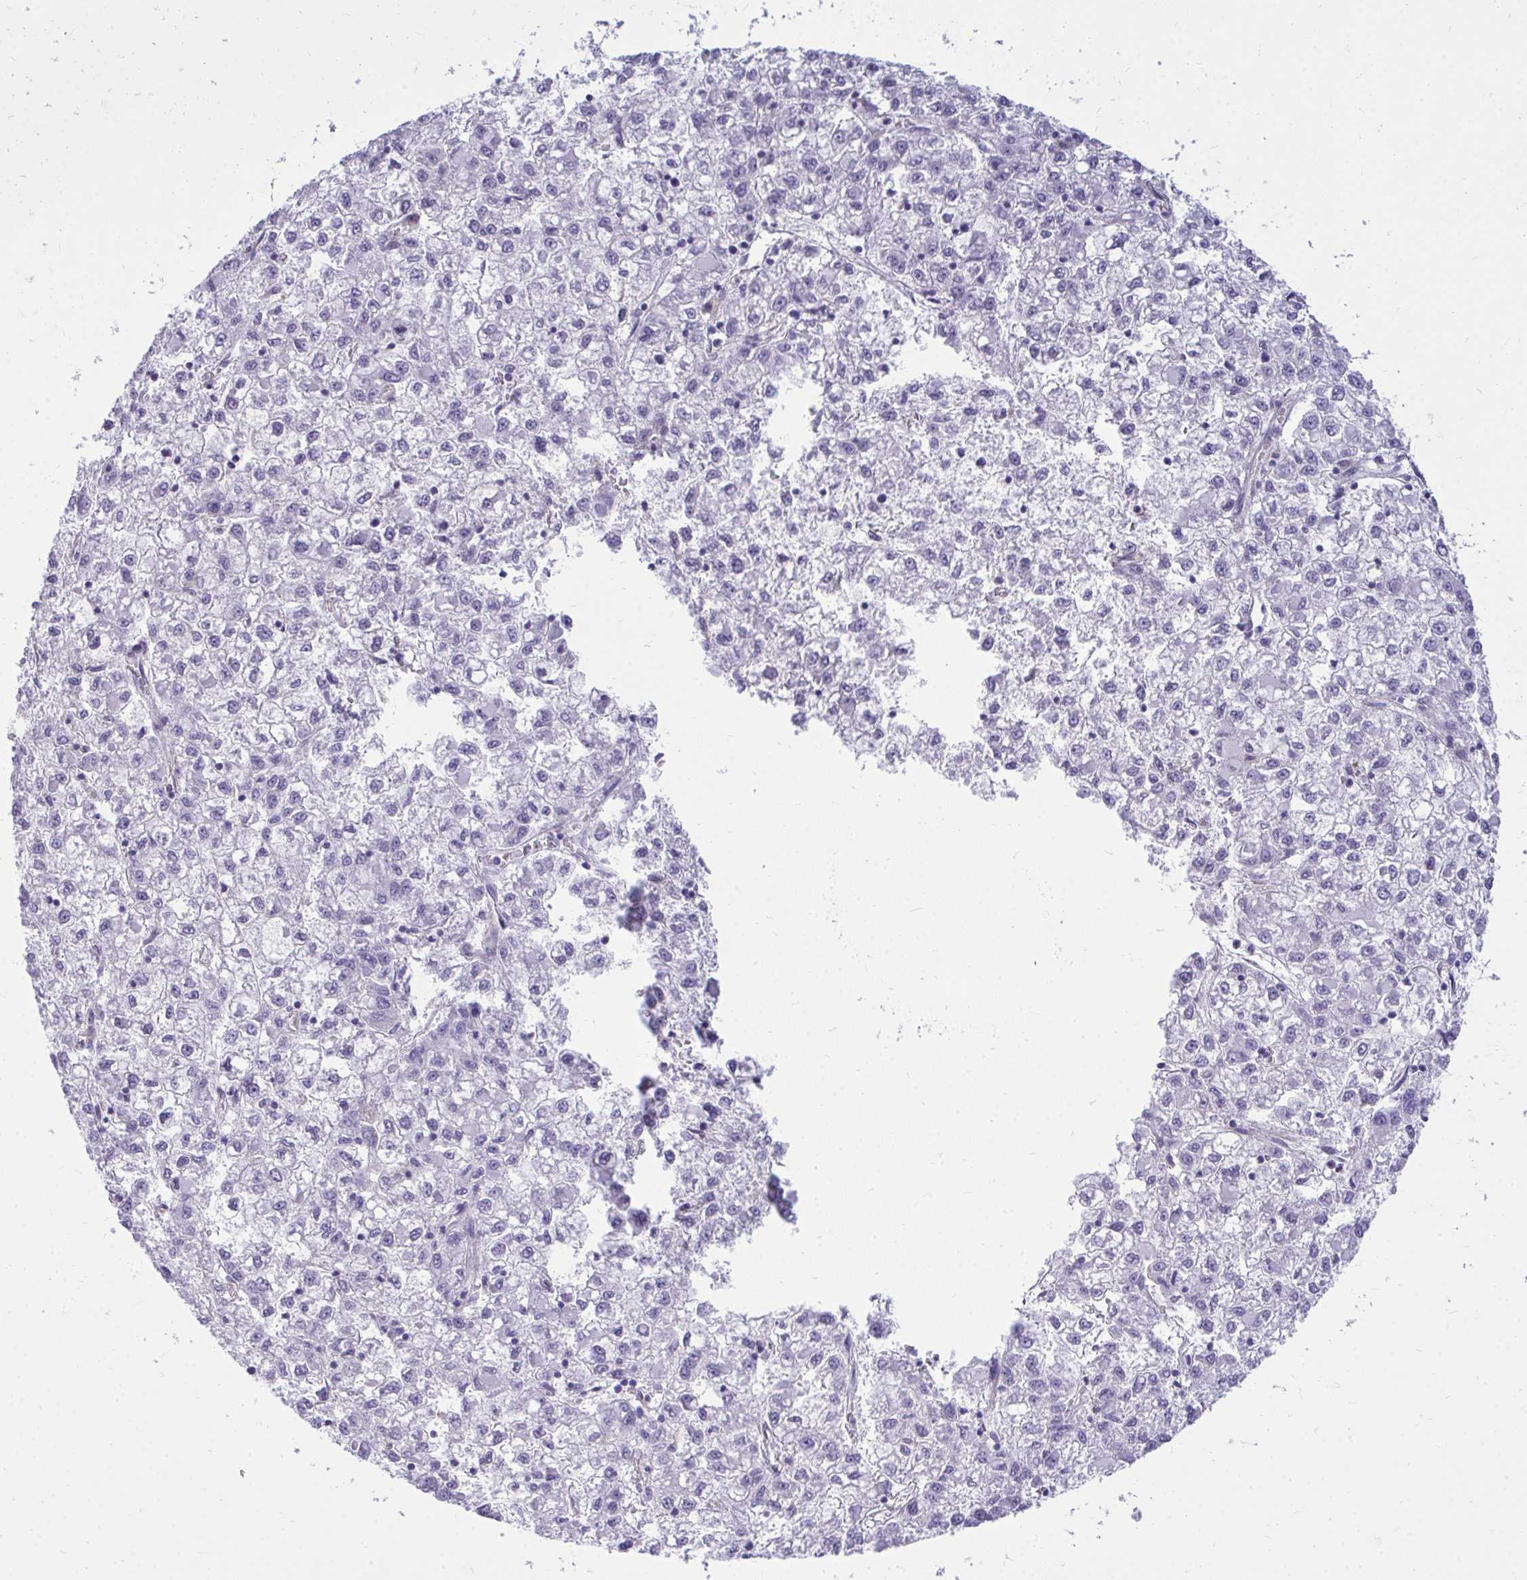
{"staining": {"intensity": "negative", "quantity": "none", "location": "none"}, "tissue": "liver cancer", "cell_type": "Tumor cells", "image_type": "cancer", "snomed": [{"axis": "morphology", "description": "Carcinoma, Hepatocellular, NOS"}, {"axis": "topography", "description": "Liver"}], "caption": "The IHC image has no significant staining in tumor cells of liver cancer tissue.", "gene": "FABP3", "patient": {"sex": "male", "age": 40}}